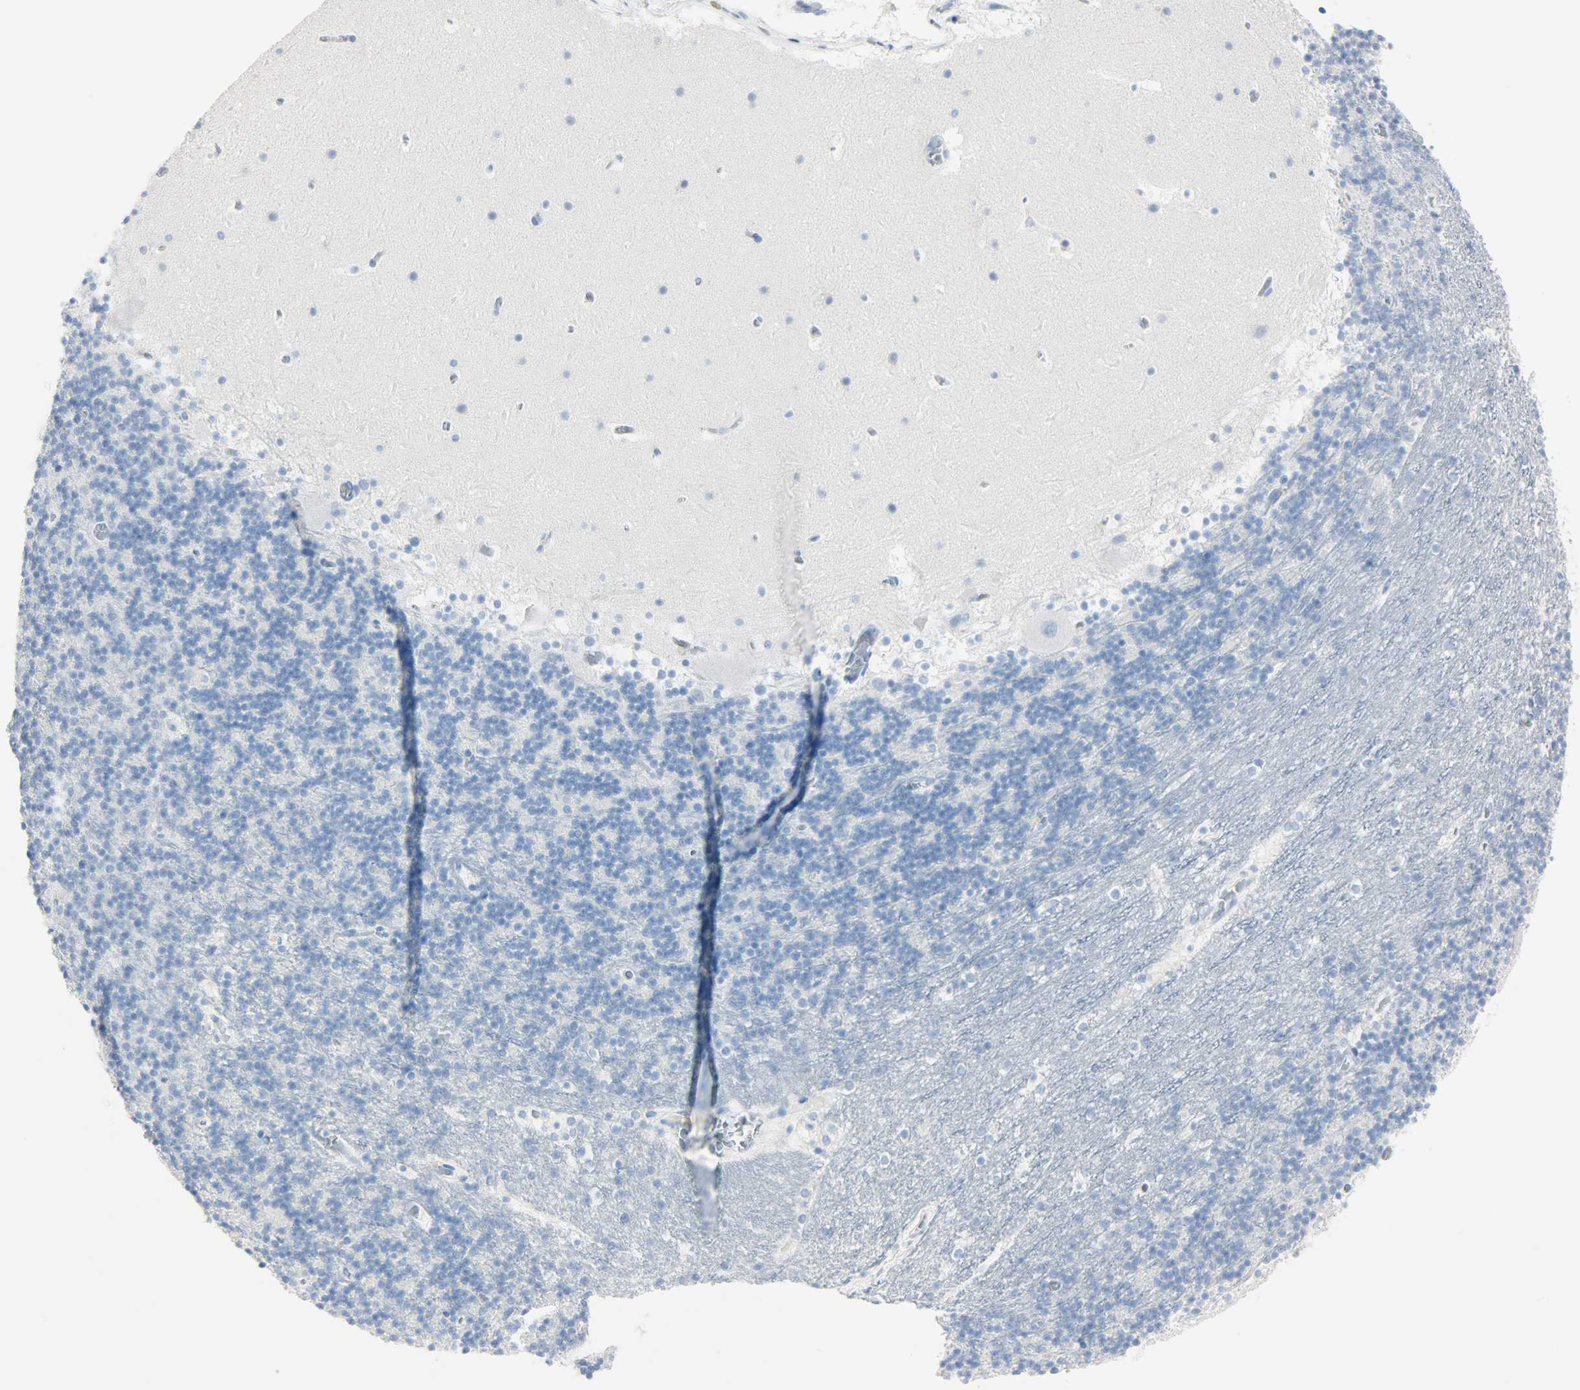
{"staining": {"intensity": "negative", "quantity": "none", "location": "none"}, "tissue": "cerebellum", "cell_type": "Cells in granular layer", "image_type": "normal", "snomed": [{"axis": "morphology", "description": "Normal tissue, NOS"}, {"axis": "topography", "description": "Cerebellum"}], "caption": "Protein analysis of unremarkable cerebellum shows no significant expression in cells in granular layer. The staining was performed using DAB (3,3'-diaminobenzidine) to visualize the protein expression in brown, while the nuclei were stained in blue with hematoxylin (Magnification: 20x).", "gene": "HELLS", "patient": {"sex": "male", "age": 45}}